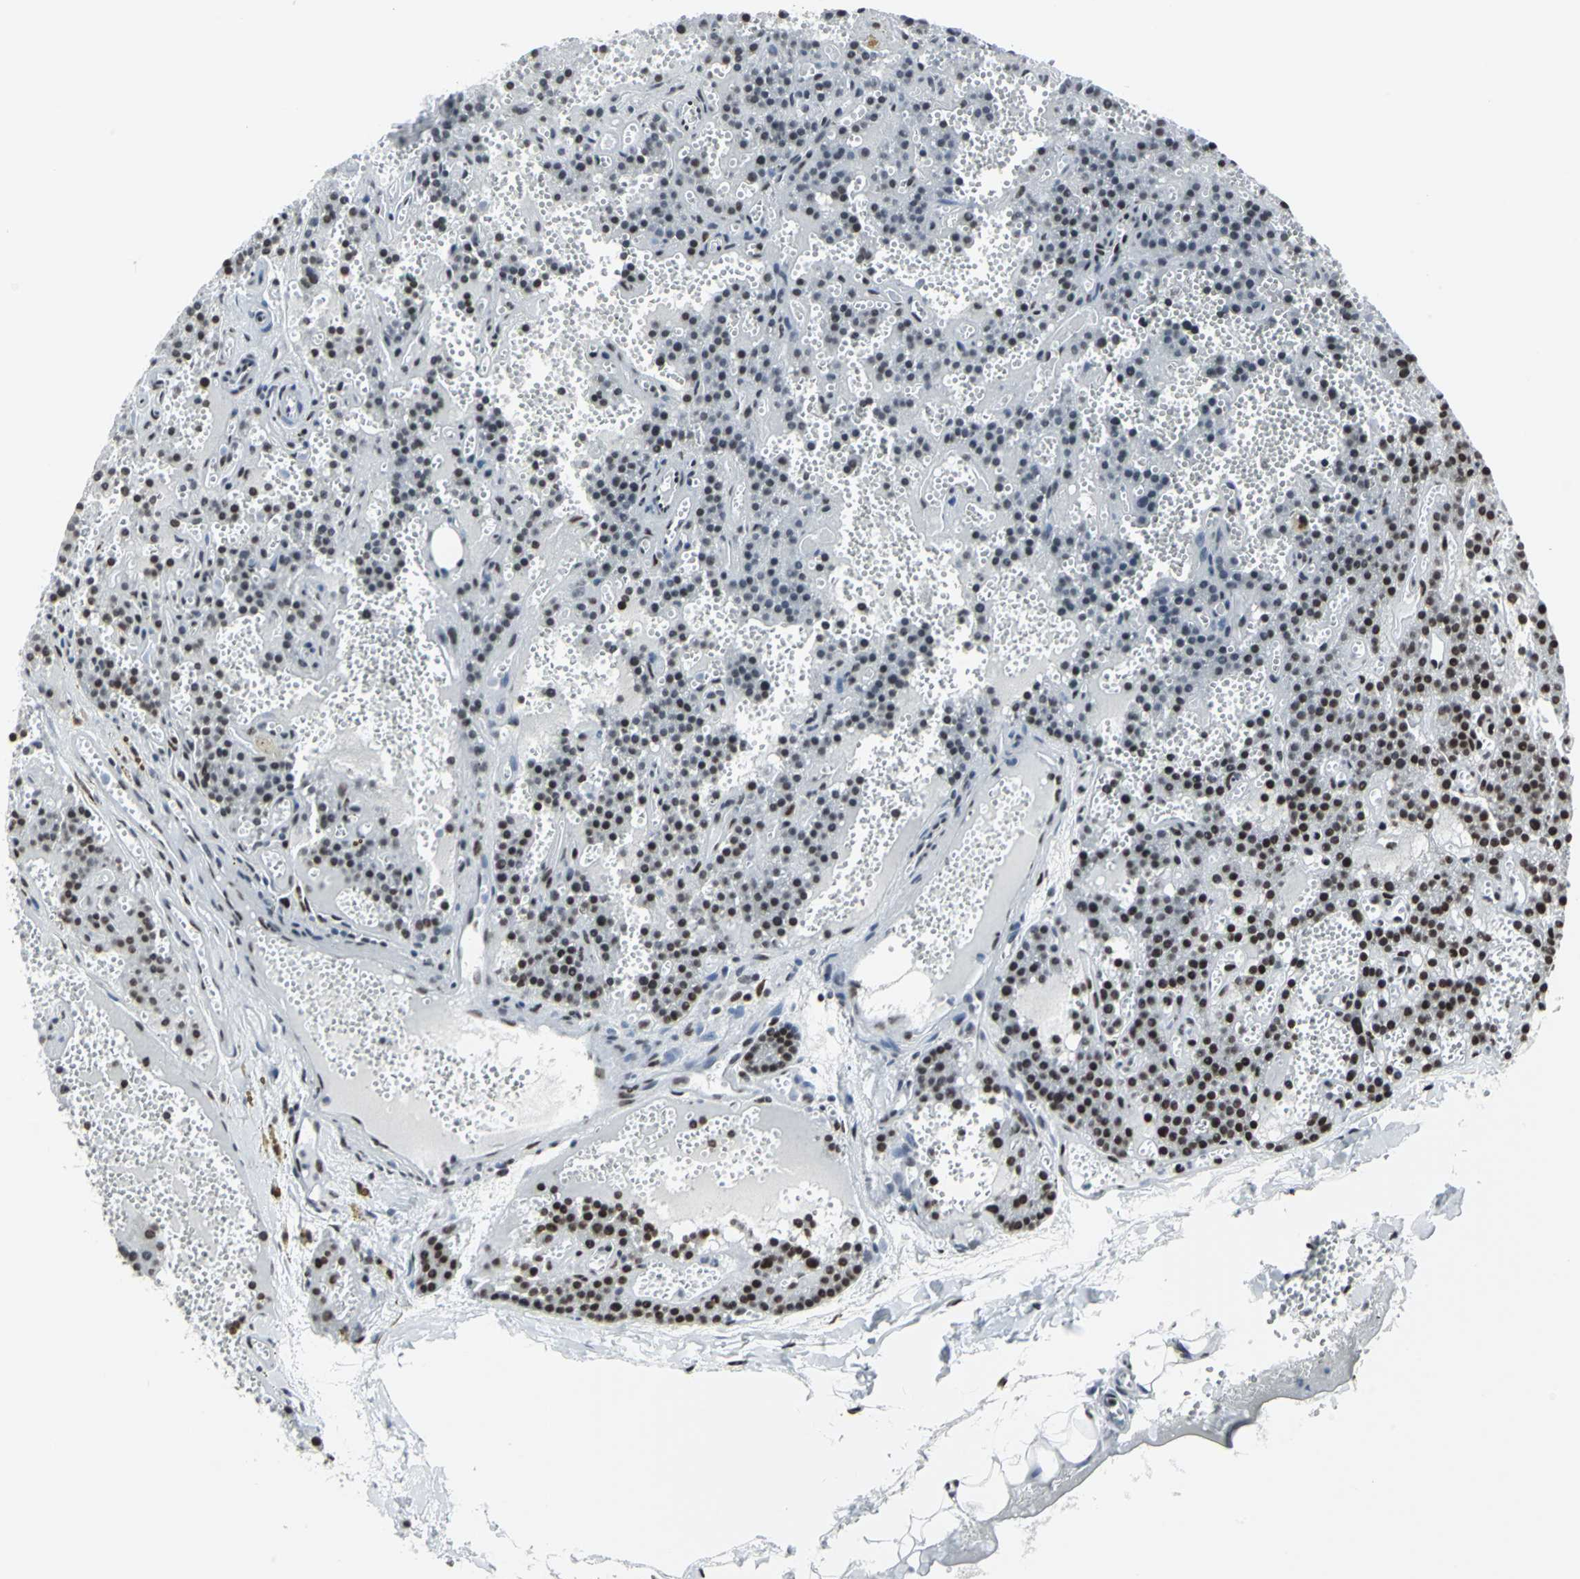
{"staining": {"intensity": "strong", "quantity": "25%-75%", "location": "nuclear"}, "tissue": "parathyroid gland", "cell_type": "Glandular cells", "image_type": "normal", "snomed": [{"axis": "morphology", "description": "Normal tissue, NOS"}, {"axis": "topography", "description": "Parathyroid gland"}], "caption": "Parathyroid gland stained with DAB IHC shows high levels of strong nuclear positivity in approximately 25%-75% of glandular cells. Immunohistochemistry (ihc) stains the protein in brown and the nuclei are stained blue.", "gene": "HDAC2", "patient": {"sex": "male", "age": 25}}